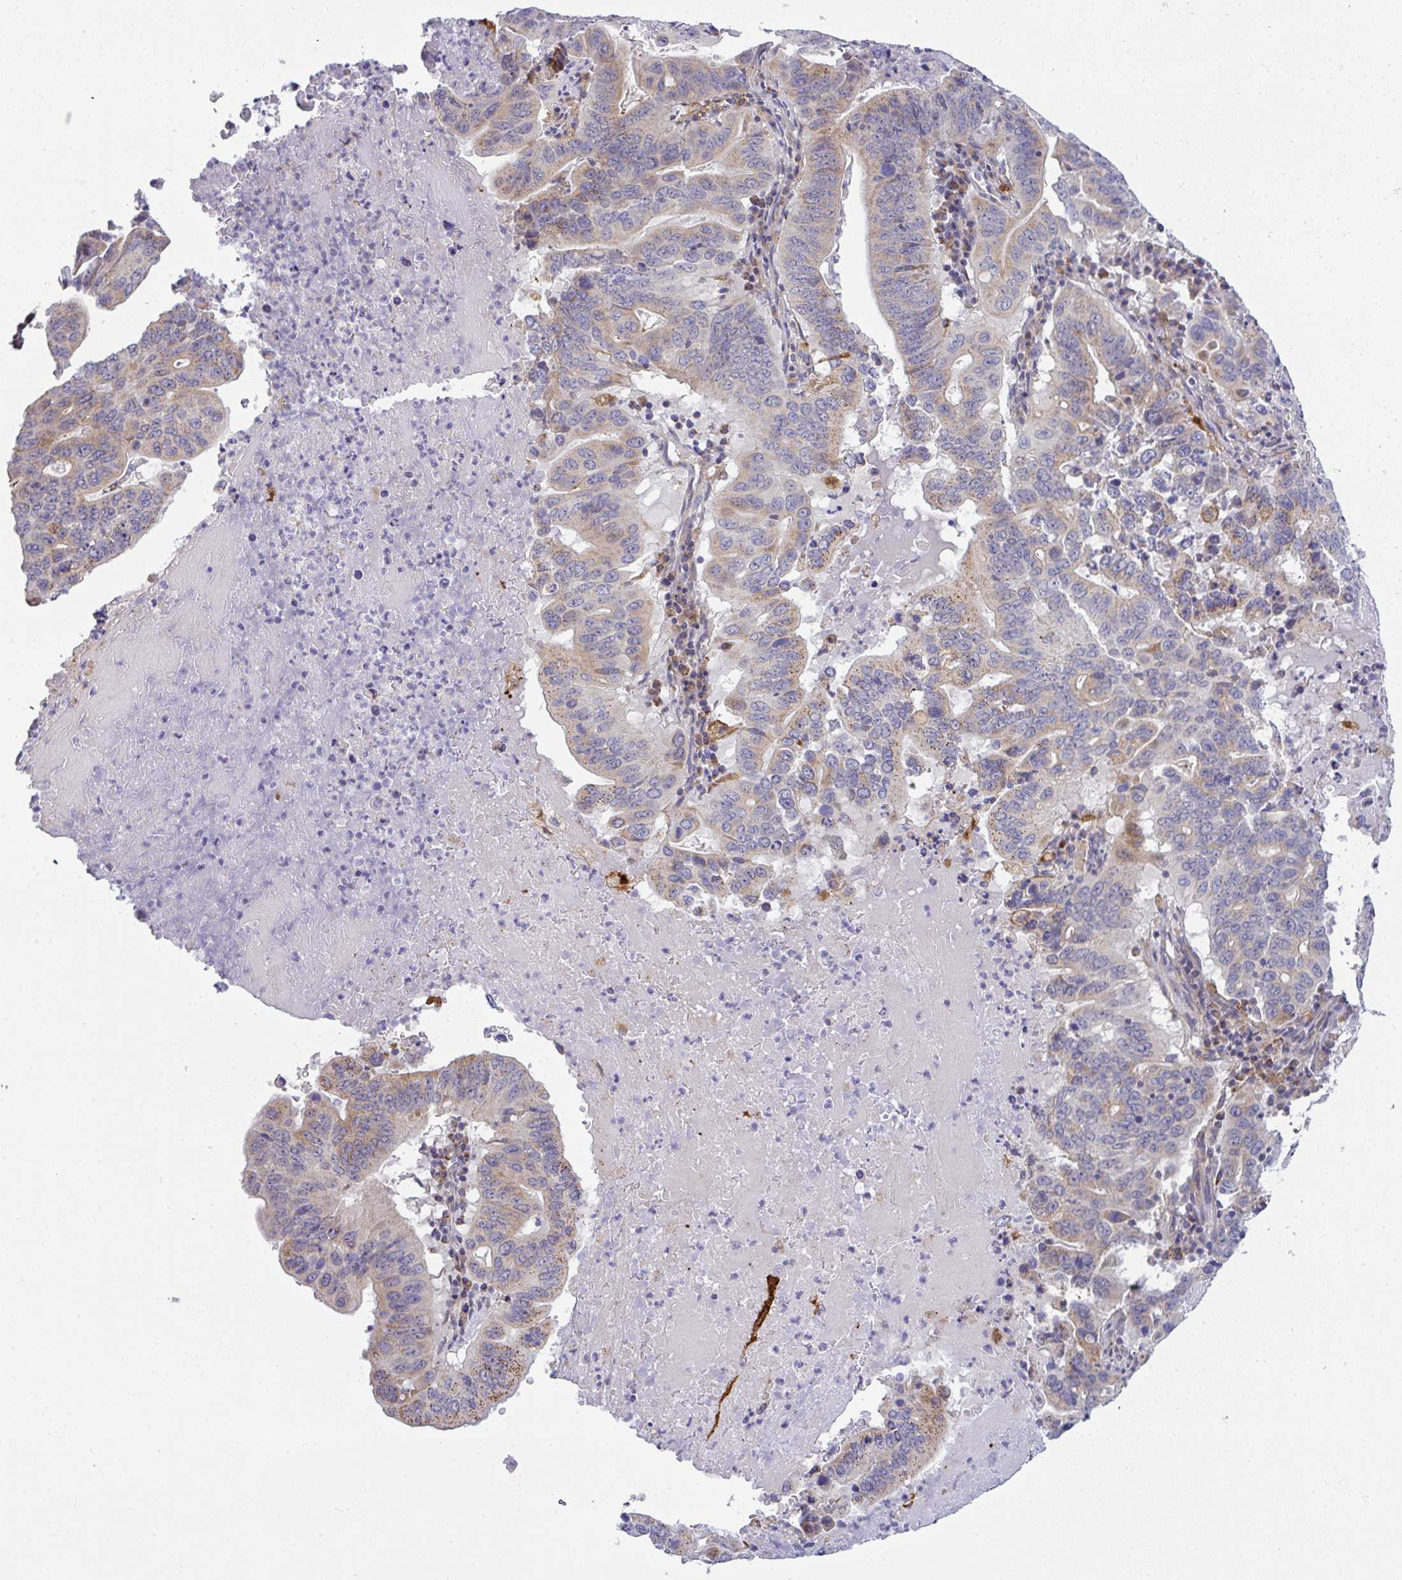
{"staining": {"intensity": "weak", "quantity": "25%-75%", "location": "cytoplasmic/membranous"}, "tissue": "lung cancer", "cell_type": "Tumor cells", "image_type": "cancer", "snomed": [{"axis": "morphology", "description": "Adenocarcinoma, NOS"}, {"axis": "topography", "description": "Lung"}], "caption": "Protein positivity by immunohistochemistry displays weak cytoplasmic/membranous staining in approximately 25%-75% of tumor cells in lung adenocarcinoma.", "gene": "SRRM4", "patient": {"sex": "female", "age": 60}}